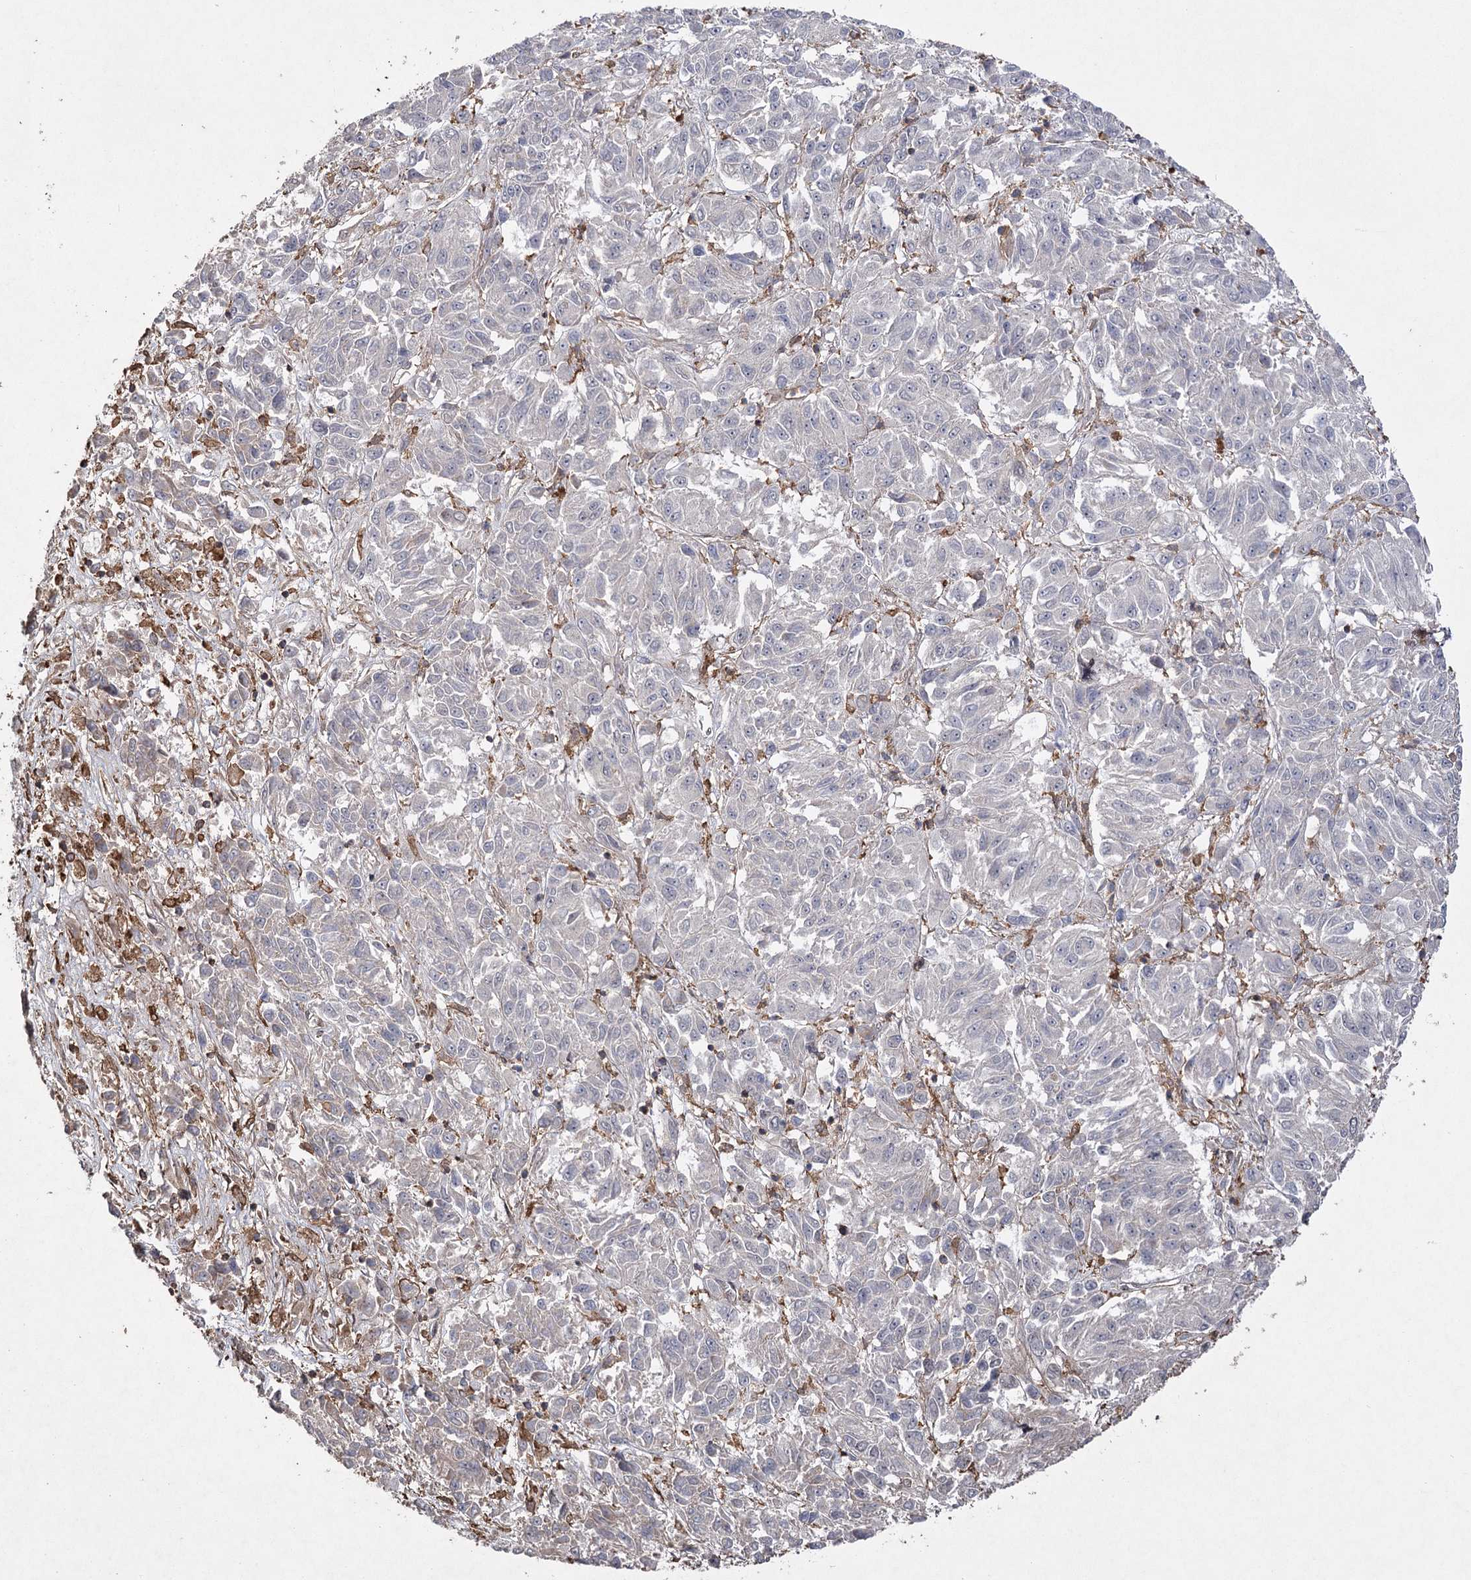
{"staining": {"intensity": "negative", "quantity": "none", "location": "none"}, "tissue": "melanoma", "cell_type": "Tumor cells", "image_type": "cancer", "snomed": [{"axis": "morphology", "description": "Malignant melanoma, Metastatic site"}, {"axis": "topography", "description": "Lung"}], "caption": "Immunohistochemistry (IHC) histopathology image of neoplastic tissue: melanoma stained with DAB reveals no significant protein expression in tumor cells.", "gene": "OBSL1", "patient": {"sex": "male", "age": 64}}